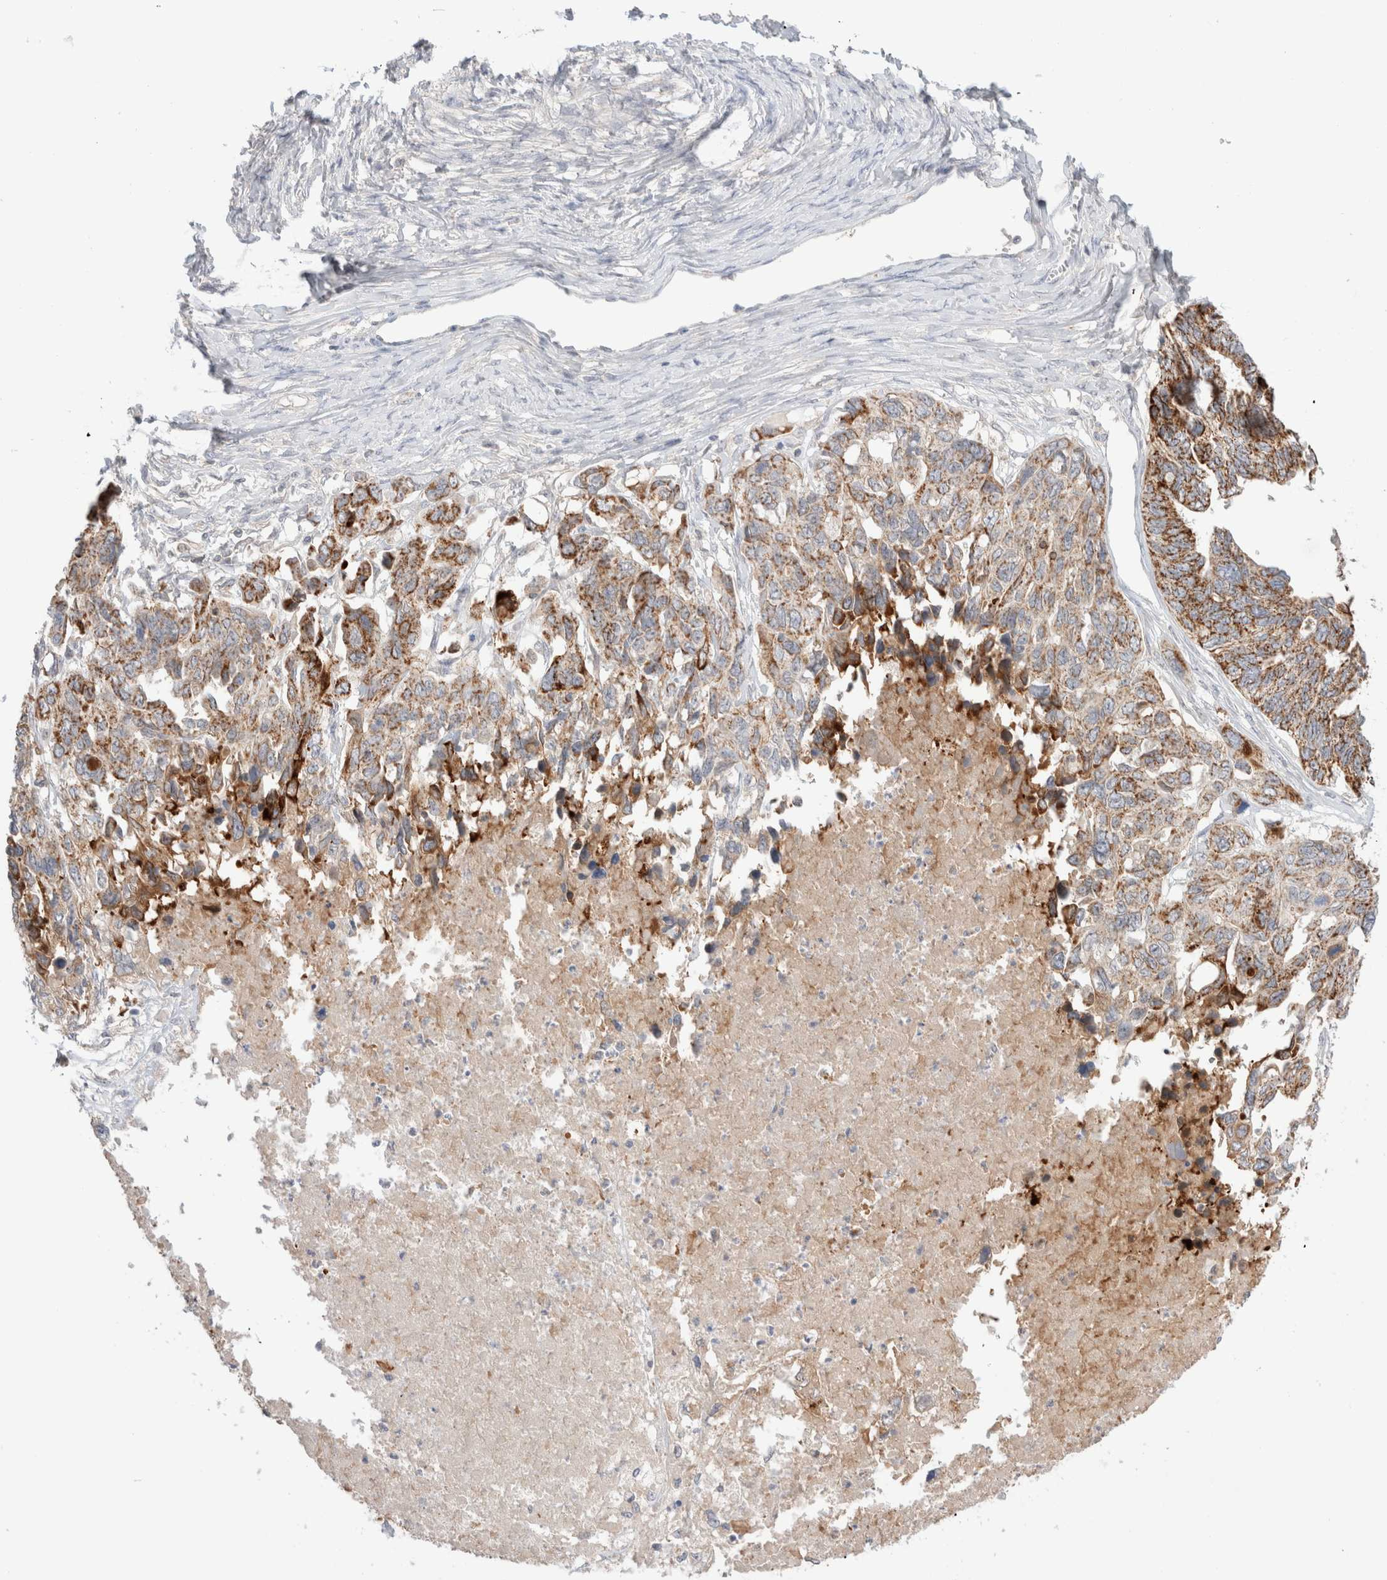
{"staining": {"intensity": "moderate", "quantity": ">75%", "location": "cytoplasmic/membranous"}, "tissue": "ovarian cancer", "cell_type": "Tumor cells", "image_type": "cancer", "snomed": [{"axis": "morphology", "description": "Cystadenocarcinoma, serous, NOS"}, {"axis": "topography", "description": "Ovary"}], "caption": "Human ovarian serous cystadenocarcinoma stained with a brown dye exhibits moderate cytoplasmic/membranous positive staining in approximately >75% of tumor cells.", "gene": "TRIM41", "patient": {"sex": "female", "age": 79}}